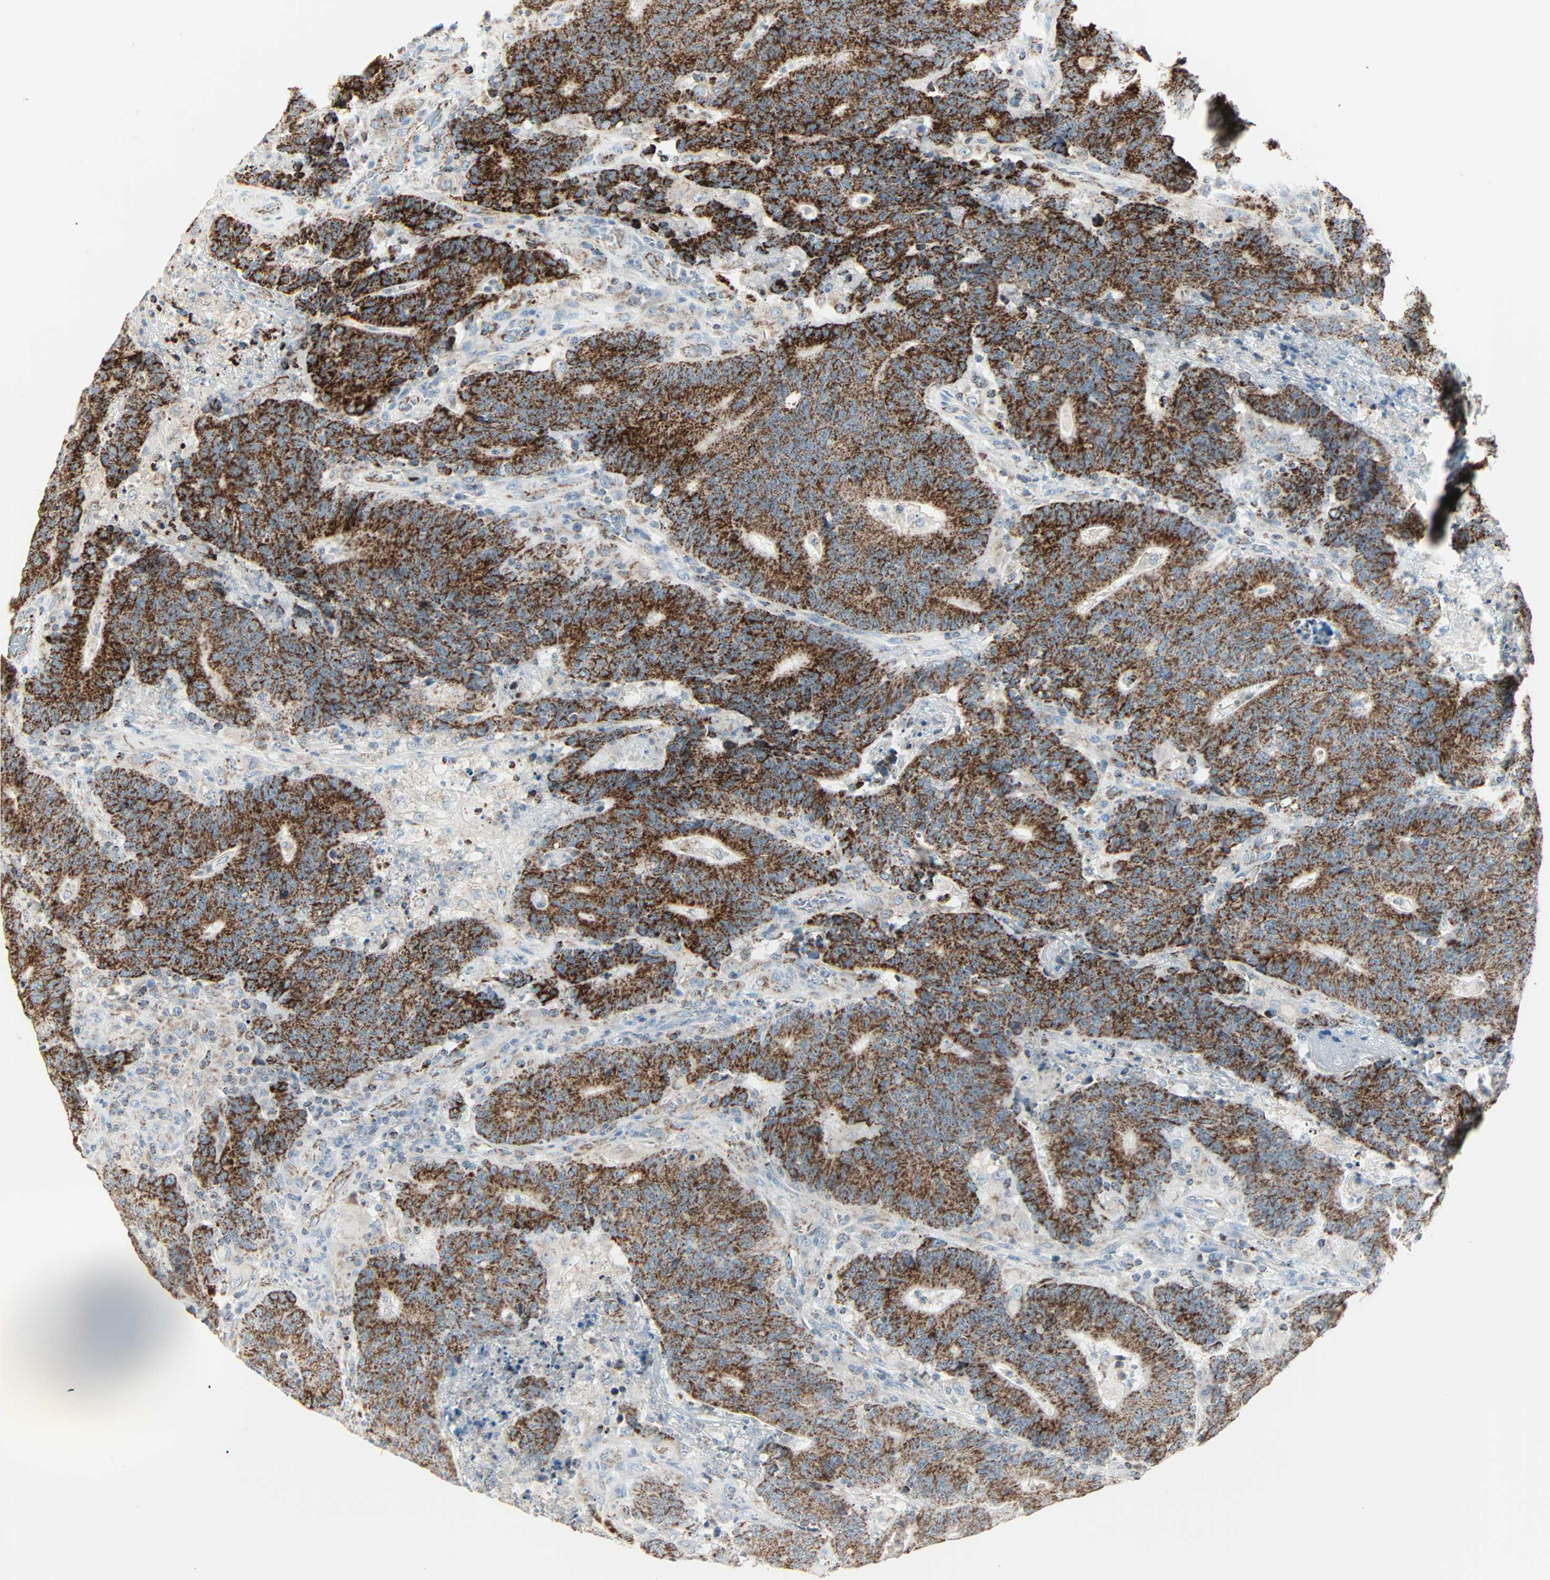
{"staining": {"intensity": "strong", "quantity": ">75%", "location": "cytoplasmic/membranous"}, "tissue": "colorectal cancer", "cell_type": "Tumor cells", "image_type": "cancer", "snomed": [{"axis": "morphology", "description": "Normal tissue, NOS"}, {"axis": "morphology", "description": "Adenocarcinoma, NOS"}, {"axis": "topography", "description": "Colon"}], "caption": "This image displays immunohistochemistry staining of human adenocarcinoma (colorectal), with high strong cytoplasmic/membranous expression in approximately >75% of tumor cells.", "gene": "IDH2", "patient": {"sex": "female", "age": 75}}